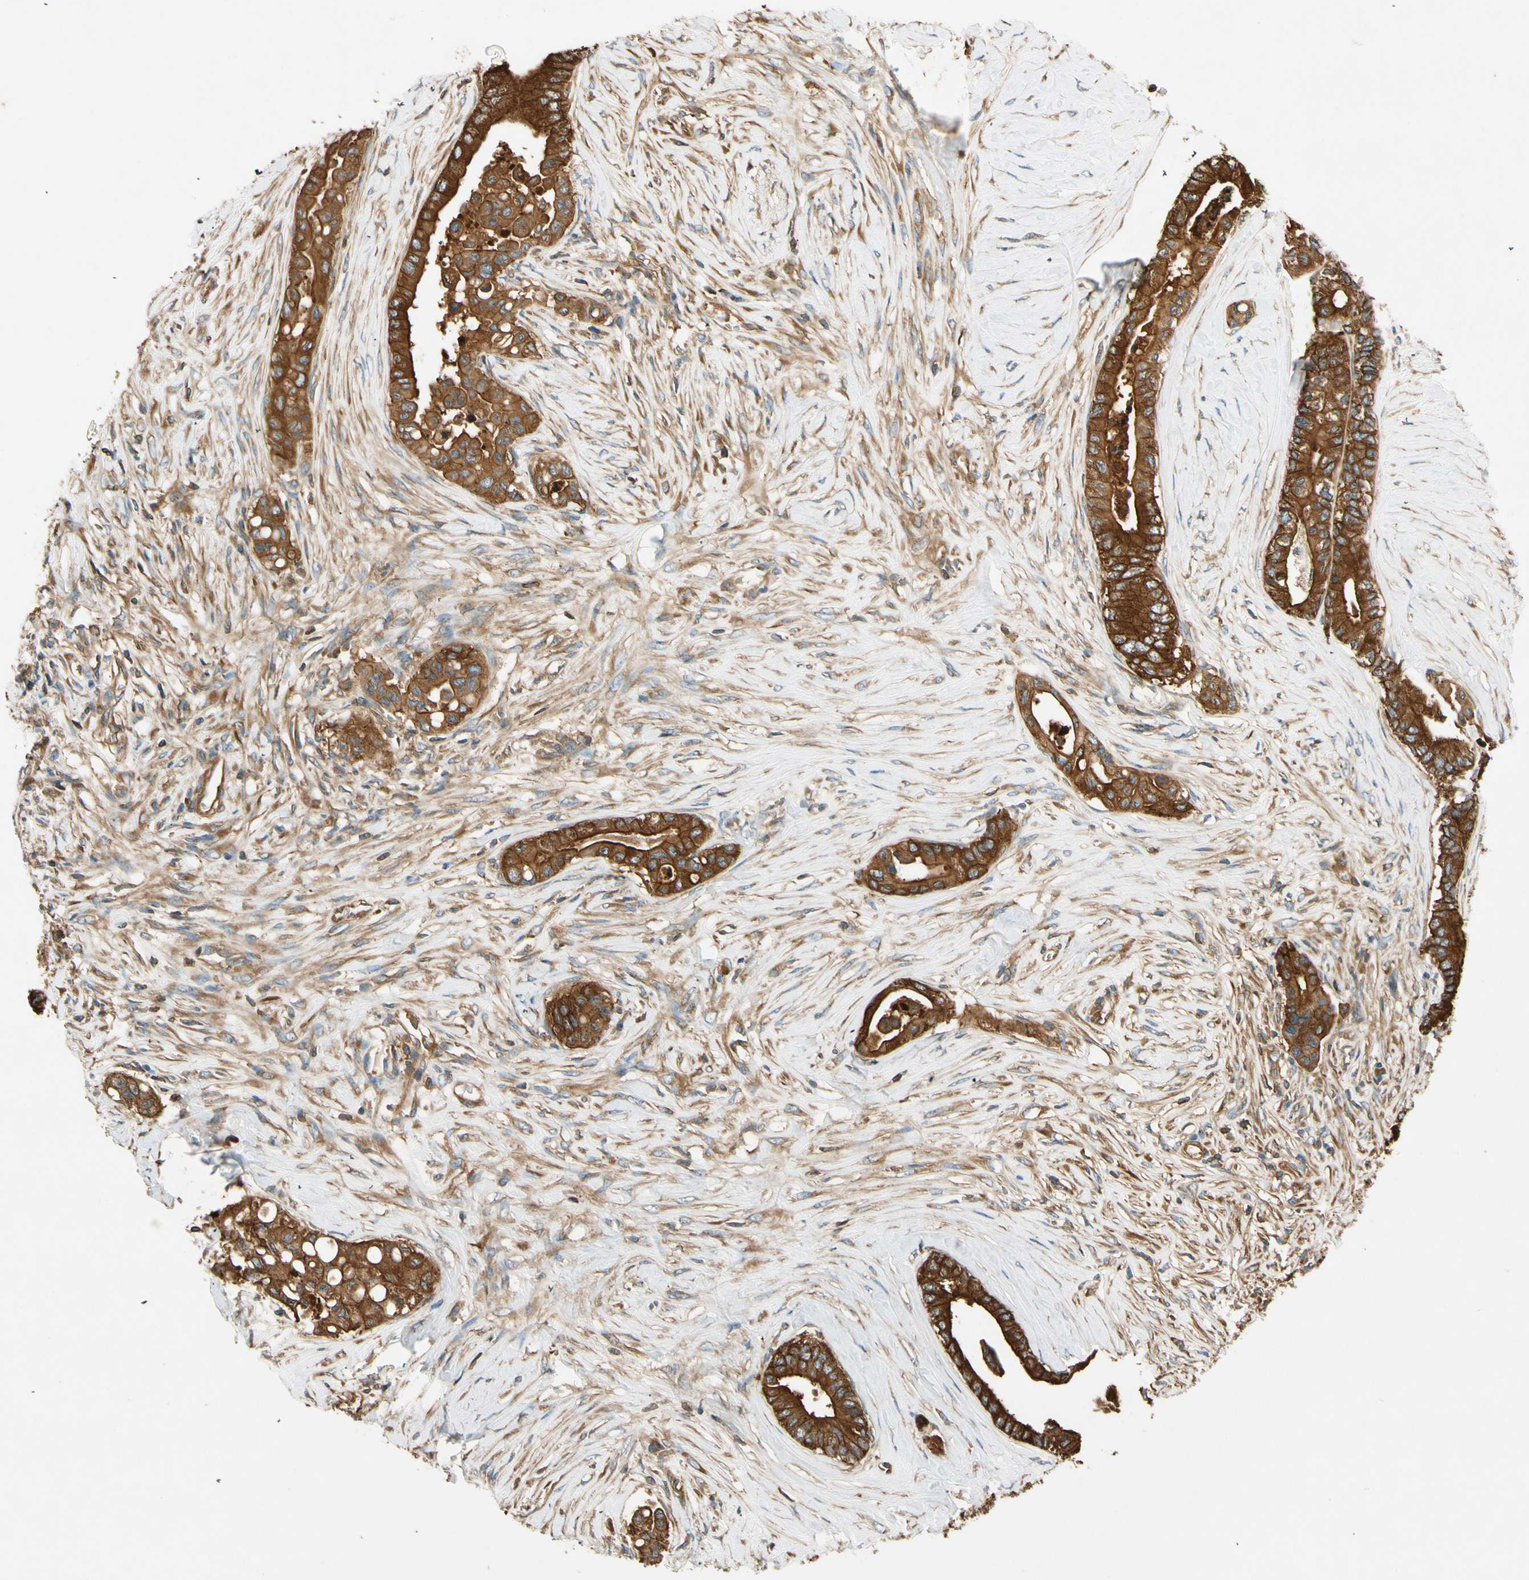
{"staining": {"intensity": "strong", "quantity": ">75%", "location": "cytoplasmic/membranous"}, "tissue": "colorectal cancer", "cell_type": "Tumor cells", "image_type": "cancer", "snomed": [{"axis": "morphology", "description": "Normal tissue, NOS"}, {"axis": "morphology", "description": "Adenocarcinoma, NOS"}, {"axis": "topography", "description": "Colon"}], "caption": "Colorectal cancer stained with immunohistochemistry (IHC) demonstrates strong cytoplasmic/membranous staining in approximately >75% of tumor cells.", "gene": "TCP11L1", "patient": {"sex": "male", "age": 82}}